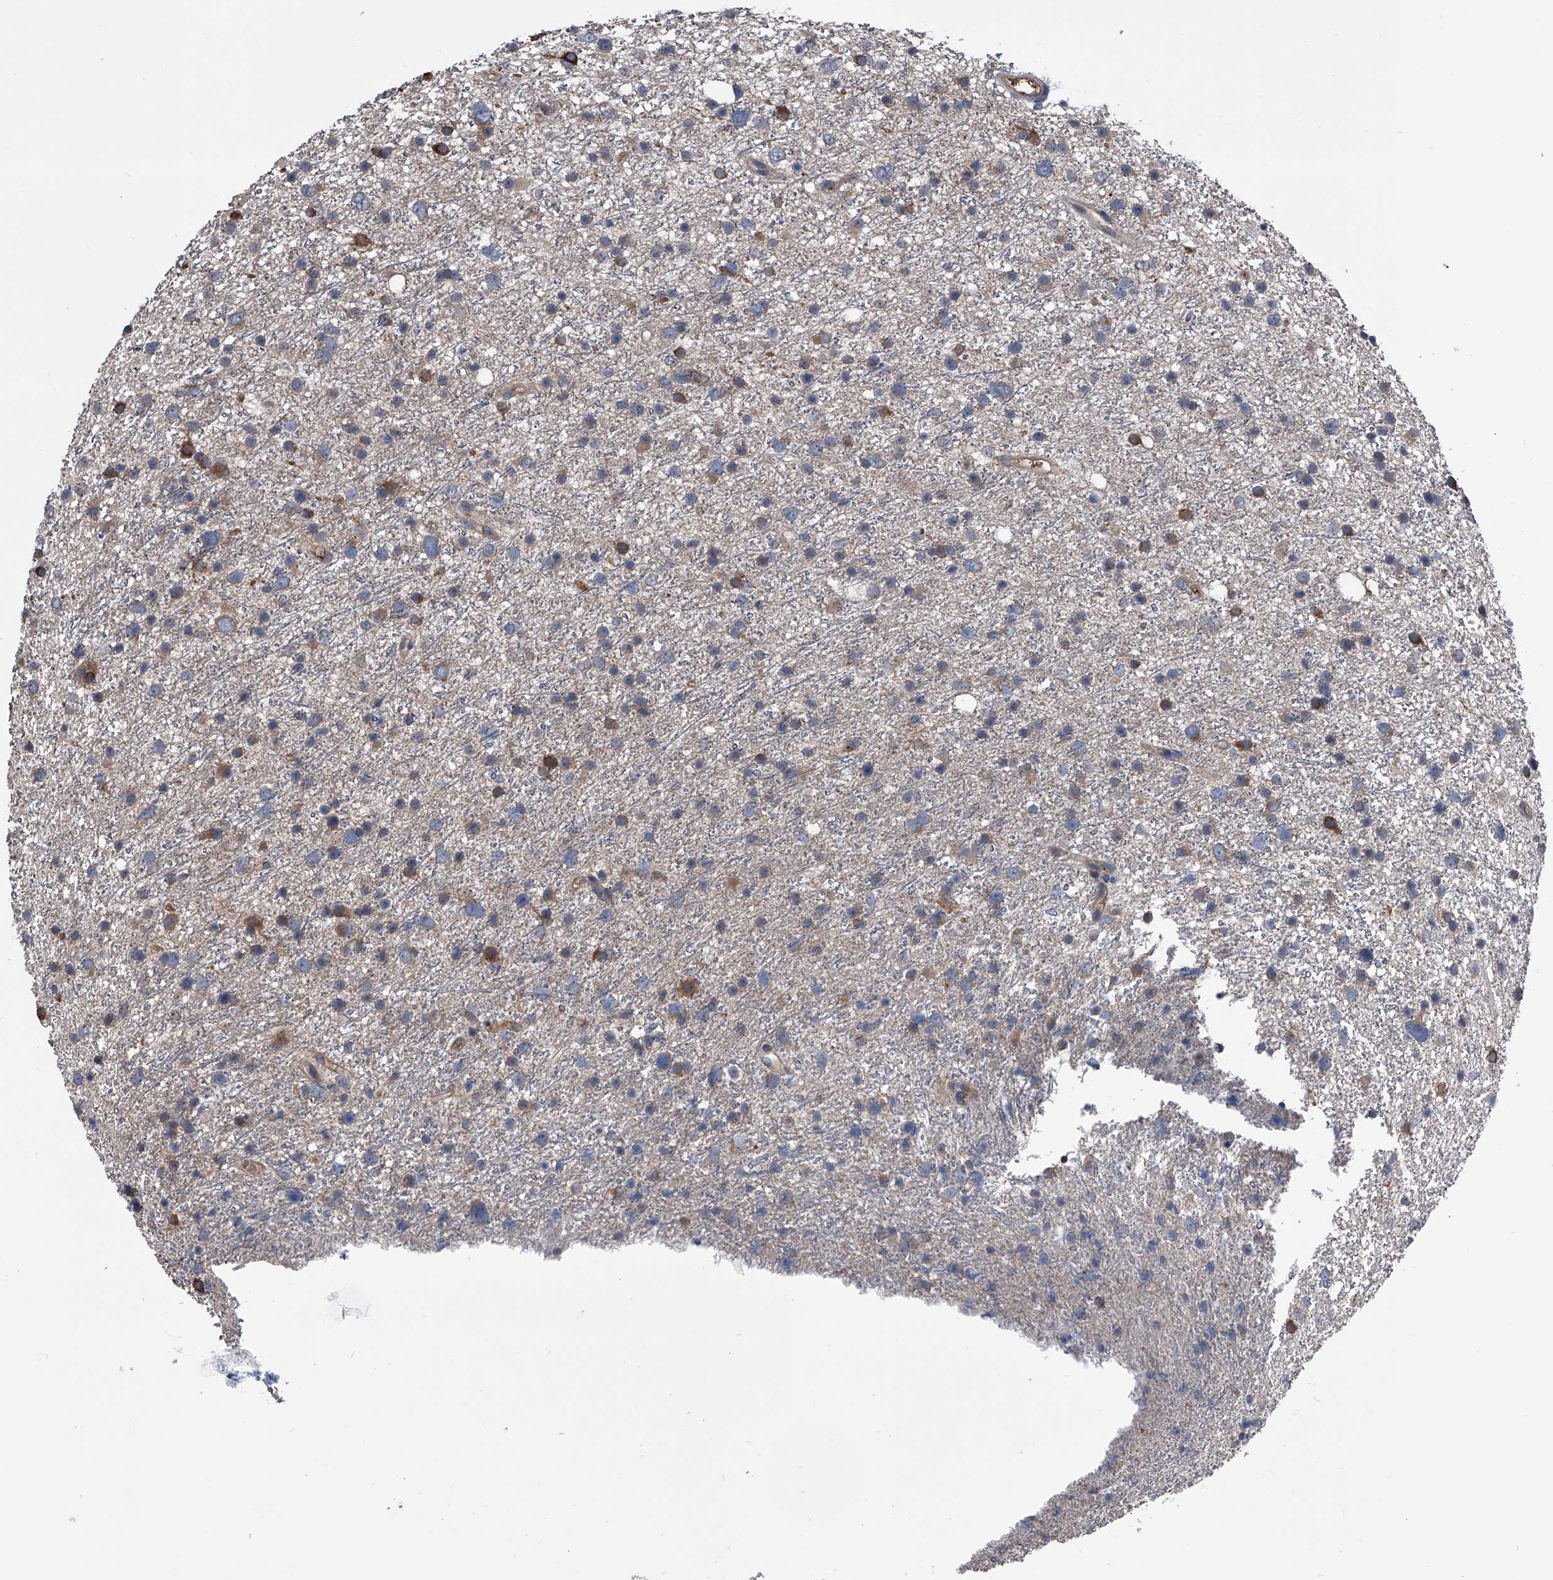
{"staining": {"intensity": "moderate", "quantity": "<25%", "location": "cytoplasmic/membranous"}, "tissue": "glioma", "cell_type": "Tumor cells", "image_type": "cancer", "snomed": [{"axis": "morphology", "description": "Glioma, malignant, Low grade"}, {"axis": "topography", "description": "Cerebral cortex"}], "caption": "Brown immunohistochemical staining in glioma reveals moderate cytoplasmic/membranous positivity in about <25% of tumor cells. (brown staining indicates protein expression, while blue staining denotes nuclei).", "gene": "KIF13A", "patient": {"sex": "female", "age": 39}}